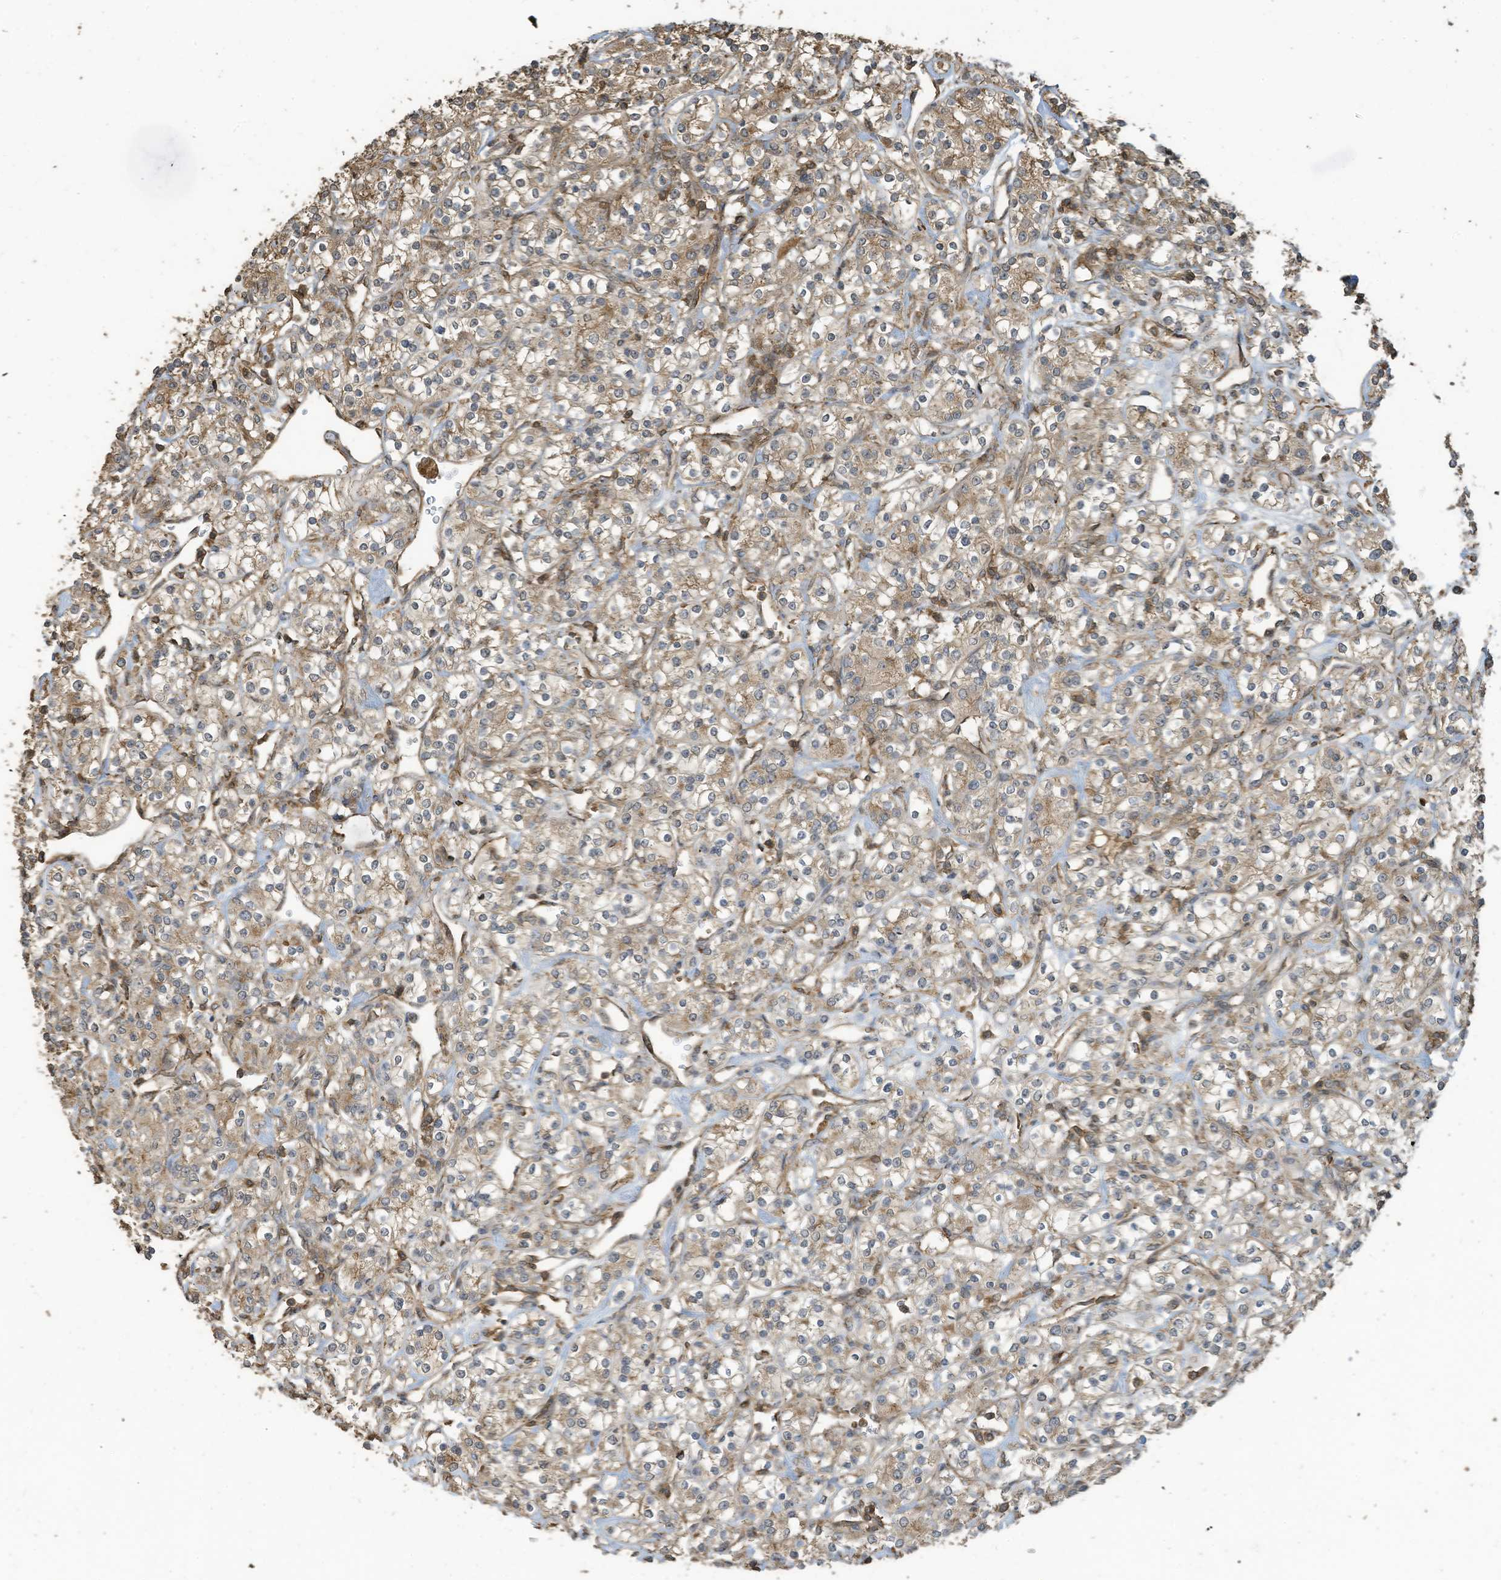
{"staining": {"intensity": "weak", "quantity": ">75%", "location": "cytoplasmic/membranous"}, "tissue": "renal cancer", "cell_type": "Tumor cells", "image_type": "cancer", "snomed": [{"axis": "morphology", "description": "Adenocarcinoma, NOS"}, {"axis": "topography", "description": "Kidney"}], "caption": "Adenocarcinoma (renal) stained with a protein marker displays weak staining in tumor cells.", "gene": "COX10", "patient": {"sex": "male", "age": 77}}